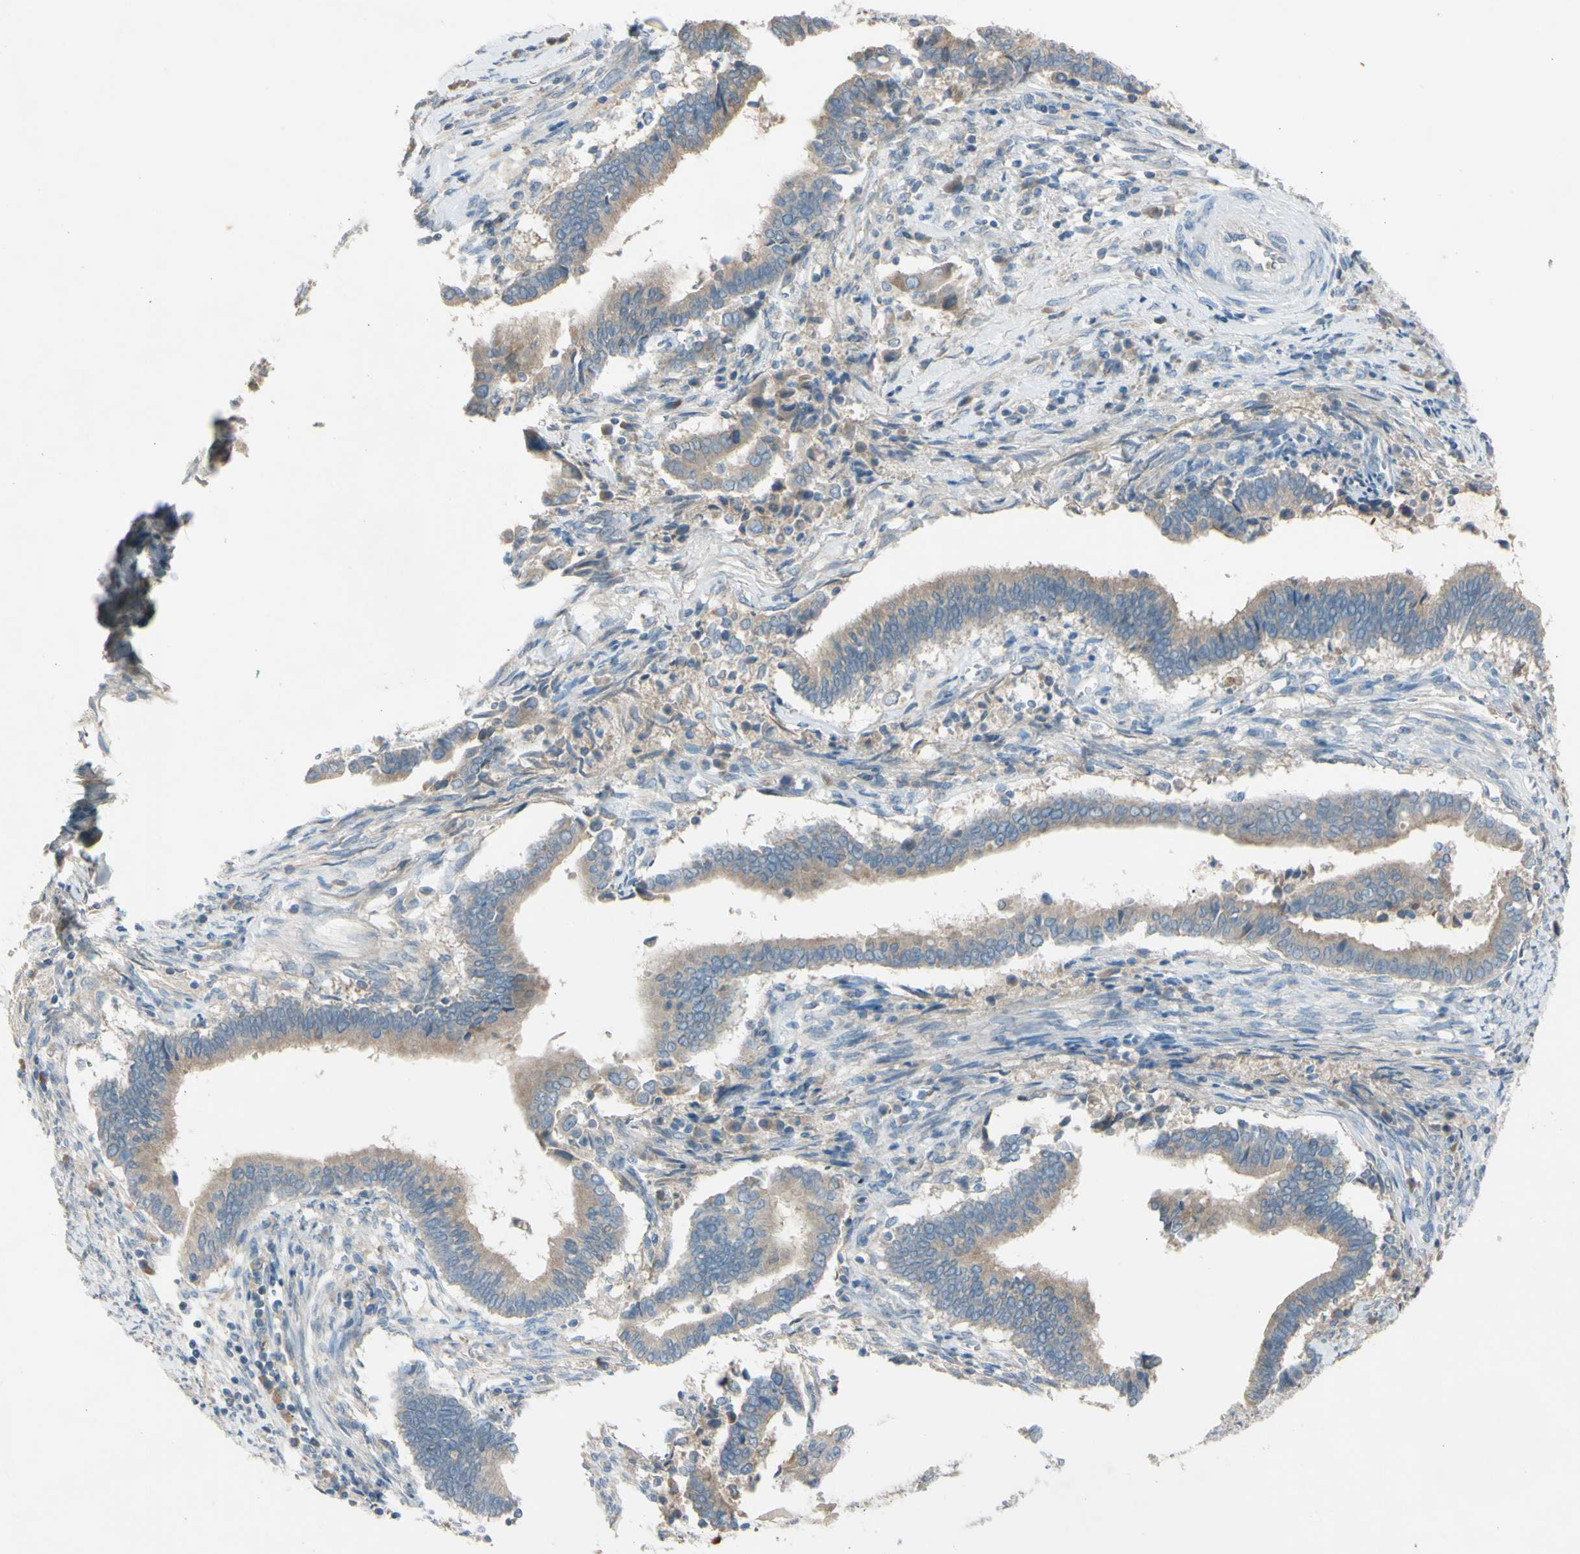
{"staining": {"intensity": "weak", "quantity": "<25%", "location": "cytoplasmic/membranous"}, "tissue": "cervical cancer", "cell_type": "Tumor cells", "image_type": "cancer", "snomed": [{"axis": "morphology", "description": "Adenocarcinoma, NOS"}, {"axis": "topography", "description": "Cervix"}], "caption": "Immunohistochemistry of adenocarcinoma (cervical) reveals no expression in tumor cells.", "gene": "ATRN", "patient": {"sex": "female", "age": 44}}